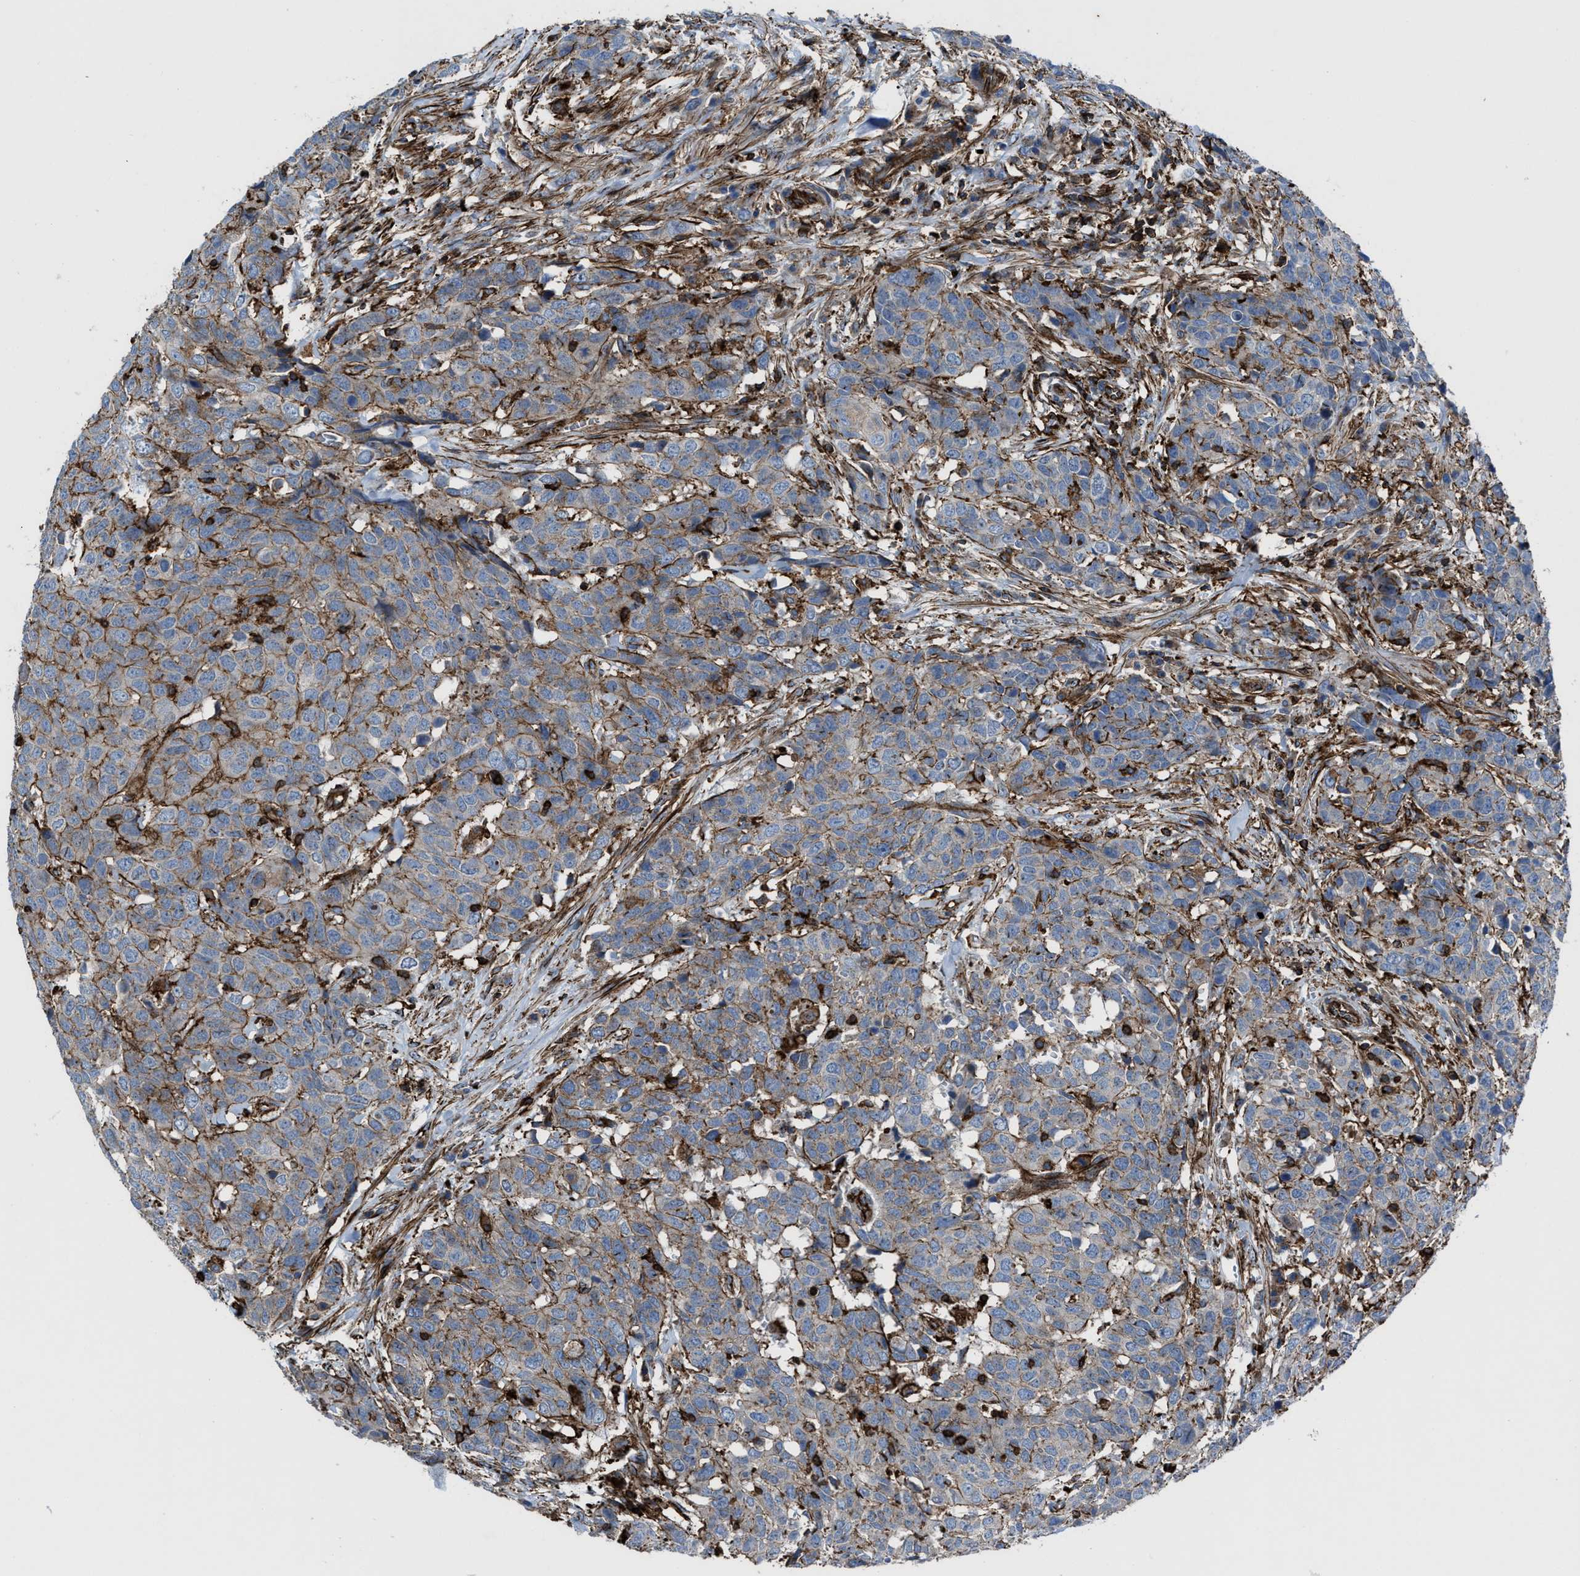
{"staining": {"intensity": "moderate", "quantity": "<25%", "location": "cytoplasmic/membranous"}, "tissue": "head and neck cancer", "cell_type": "Tumor cells", "image_type": "cancer", "snomed": [{"axis": "morphology", "description": "Squamous cell carcinoma, NOS"}, {"axis": "topography", "description": "Head-Neck"}], "caption": "The micrograph demonstrates immunohistochemical staining of head and neck cancer. There is moderate cytoplasmic/membranous staining is present in approximately <25% of tumor cells. (DAB = brown stain, brightfield microscopy at high magnification).", "gene": "AGPAT2", "patient": {"sex": "male", "age": 66}}